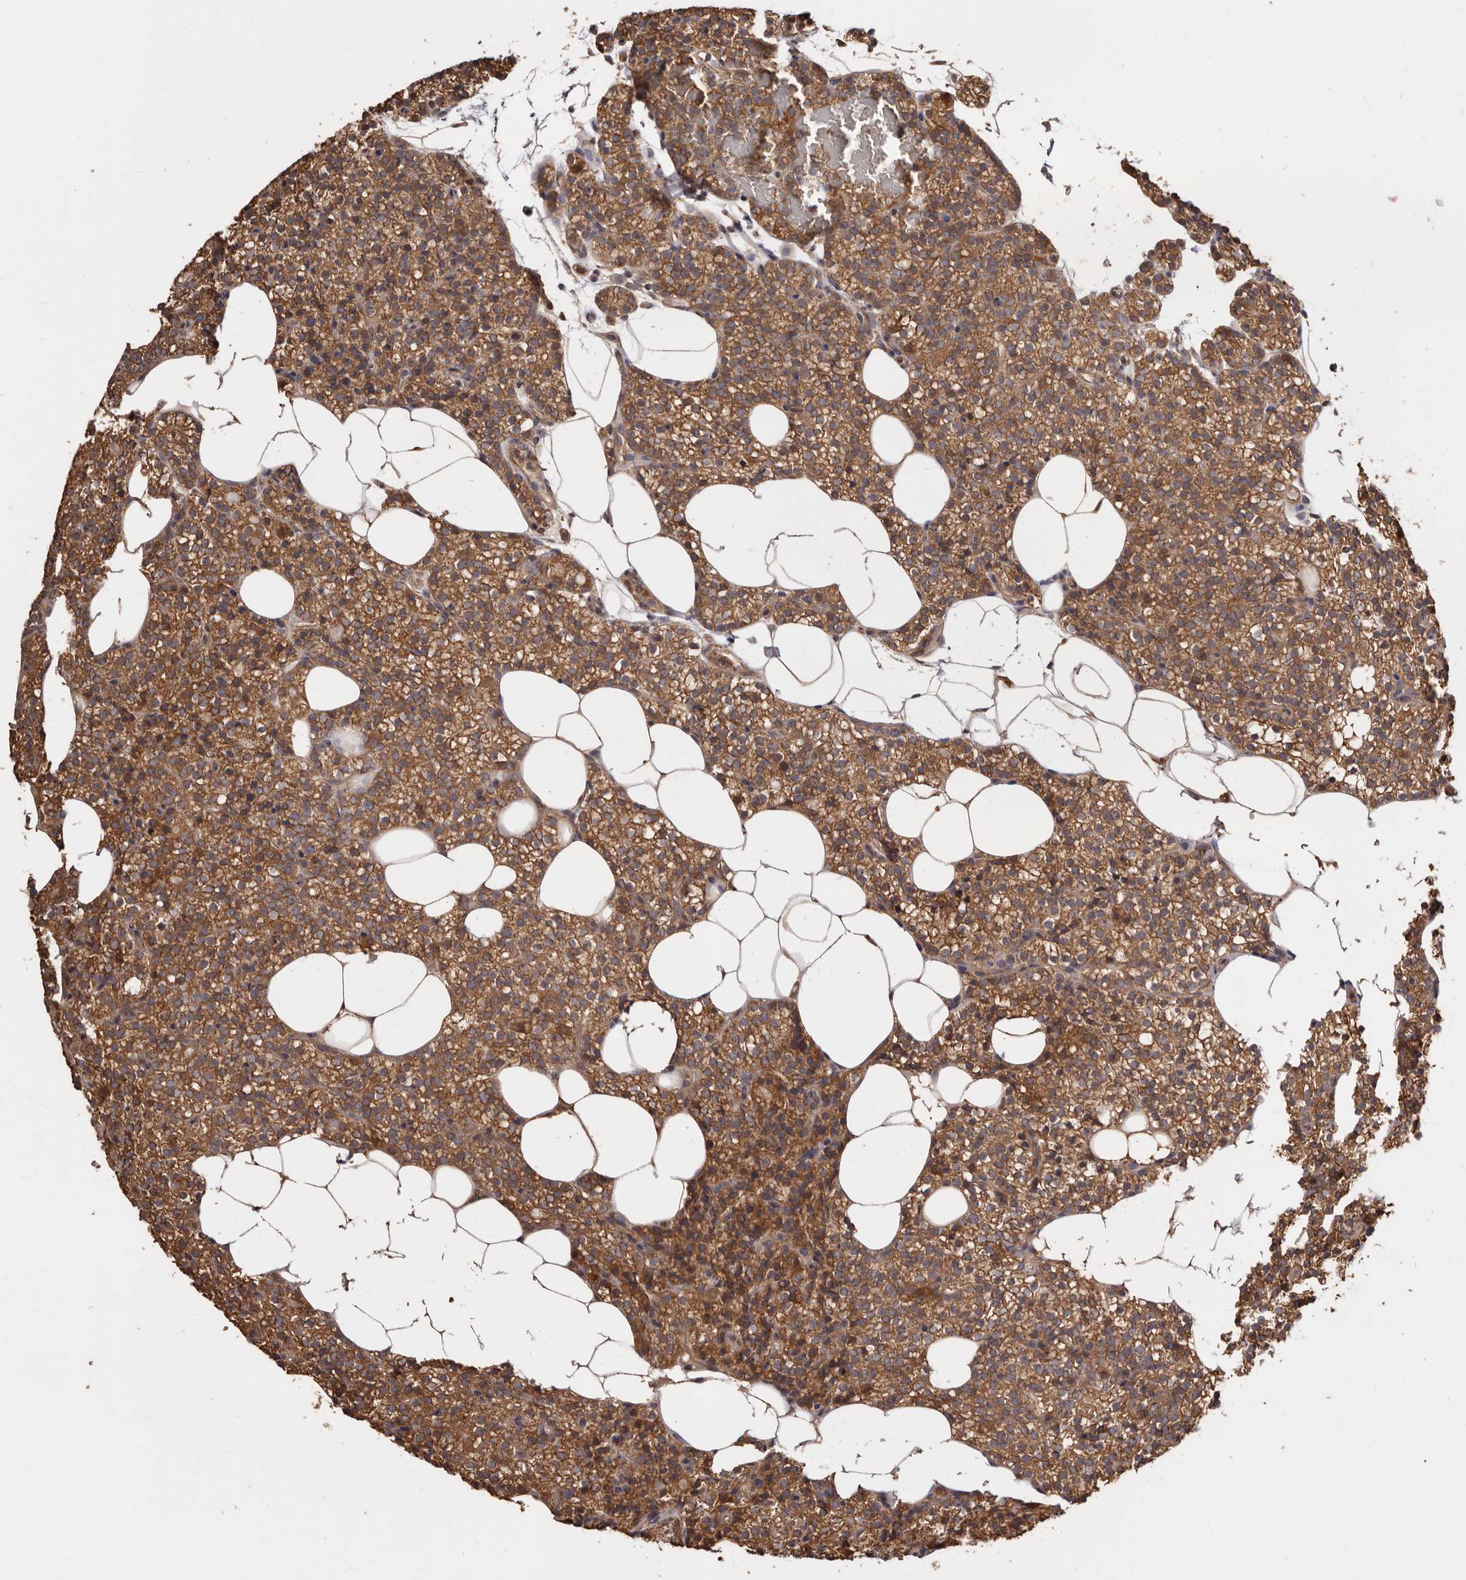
{"staining": {"intensity": "moderate", "quantity": ">75%", "location": "cytoplasmic/membranous"}, "tissue": "parathyroid gland", "cell_type": "Glandular cells", "image_type": "normal", "snomed": [{"axis": "morphology", "description": "Normal tissue, NOS"}, {"axis": "topography", "description": "Parathyroid gland"}], "caption": "The photomicrograph displays immunohistochemical staining of normal parathyroid gland. There is moderate cytoplasmic/membranous staining is seen in about >75% of glandular cells.", "gene": "COQ8B", "patient": {"sex": "female", "age": 56}}